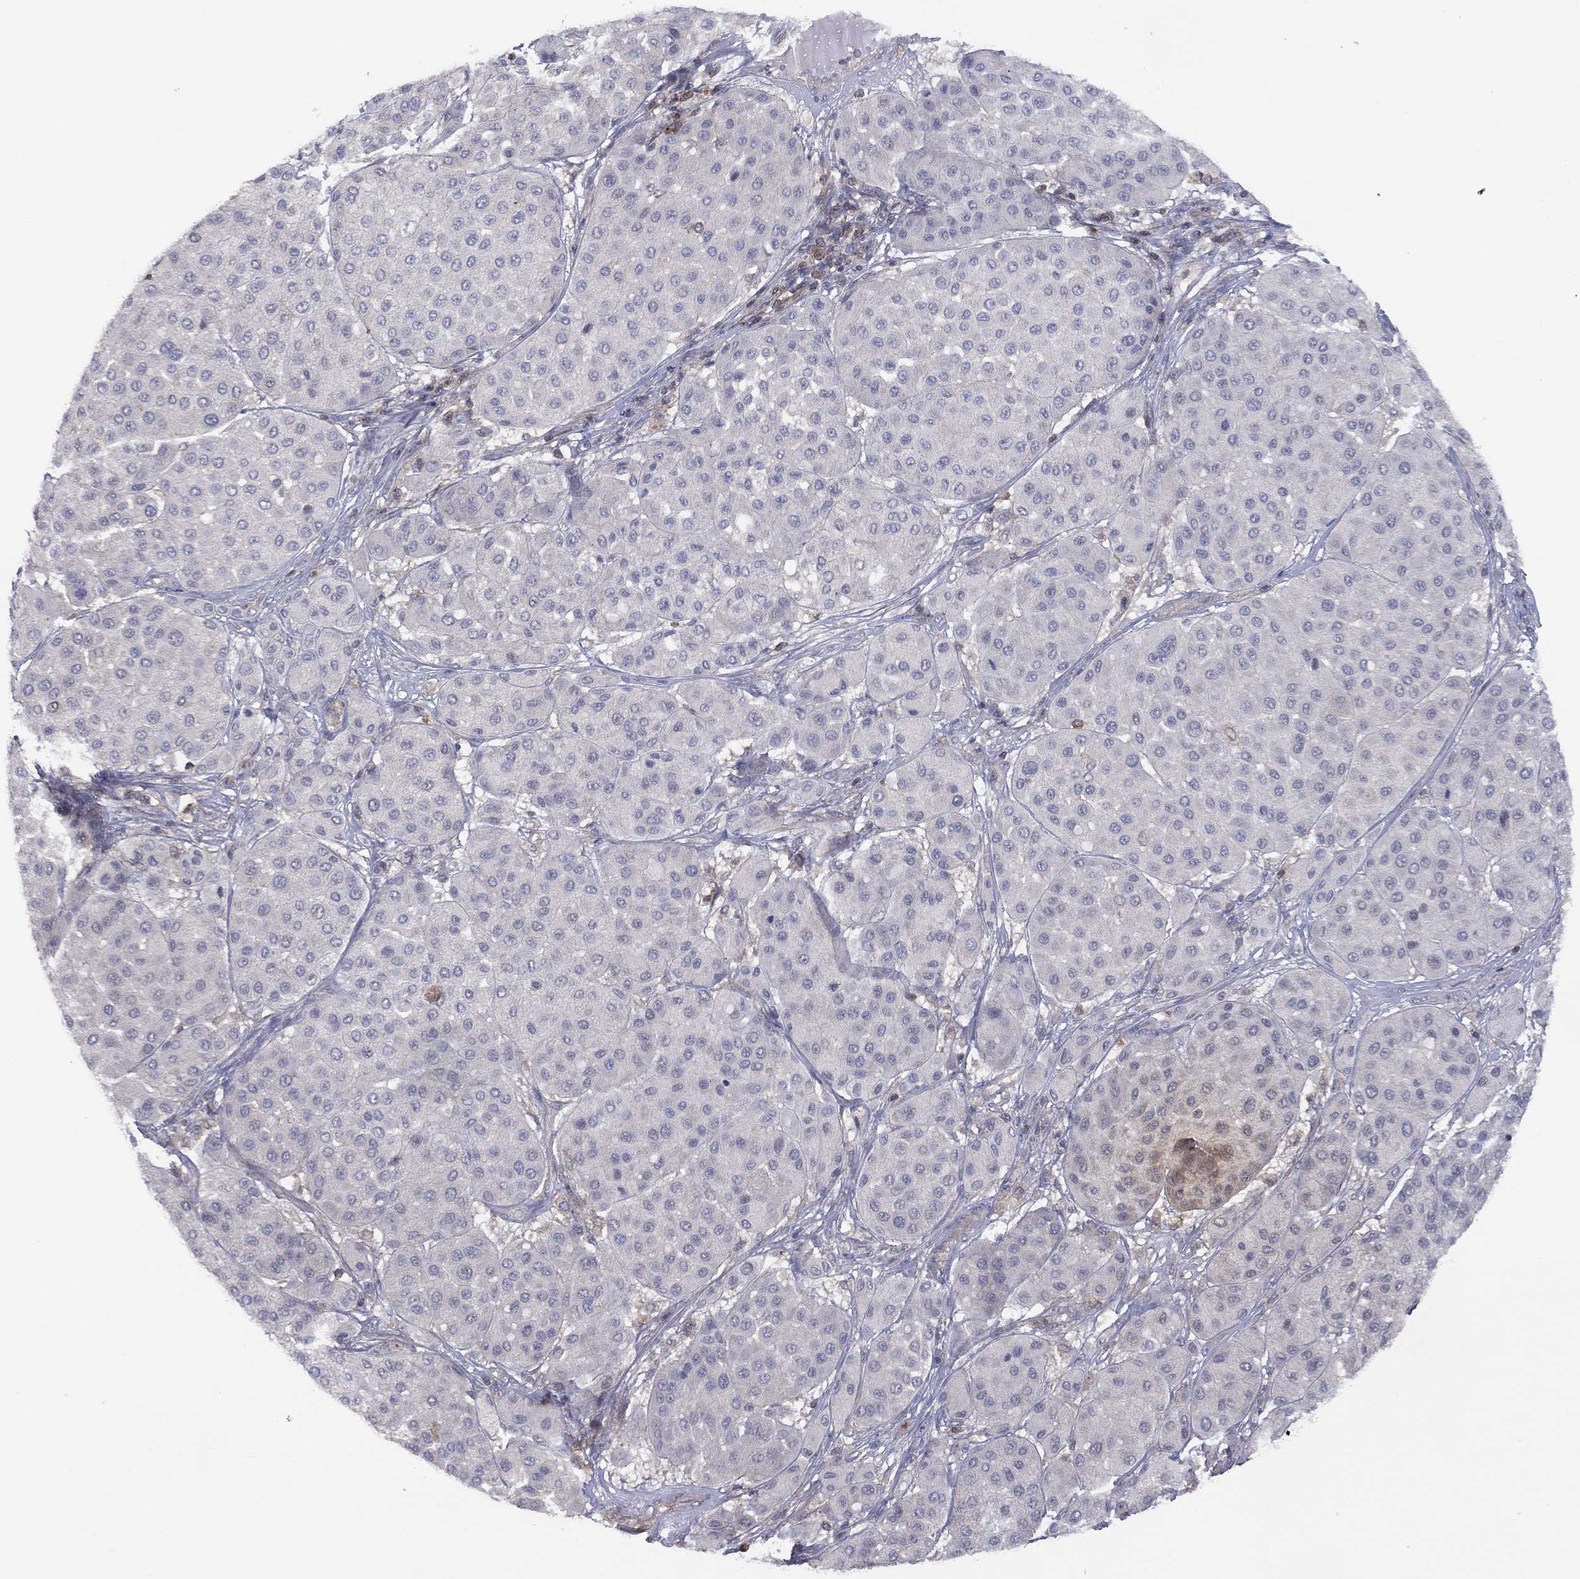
{"staining": {"intensity": "negative", "quantity": "none", "location": "none"}, "tissue": "melanoma", "cell_type": "Tumor cells", "image_type": "cancer", "snomed": [{"axis": "morphology", "description": "Malignant melanoma, Metastatic site"}, {"axis": "topography", "description": "Smooth muscle"}], "caption": "Melanoma was stained to show a protein in brown. There is no significant staining in tumor cells.", "gene": "DOCK8", "patient": {"sex": "male", "age": 41}}